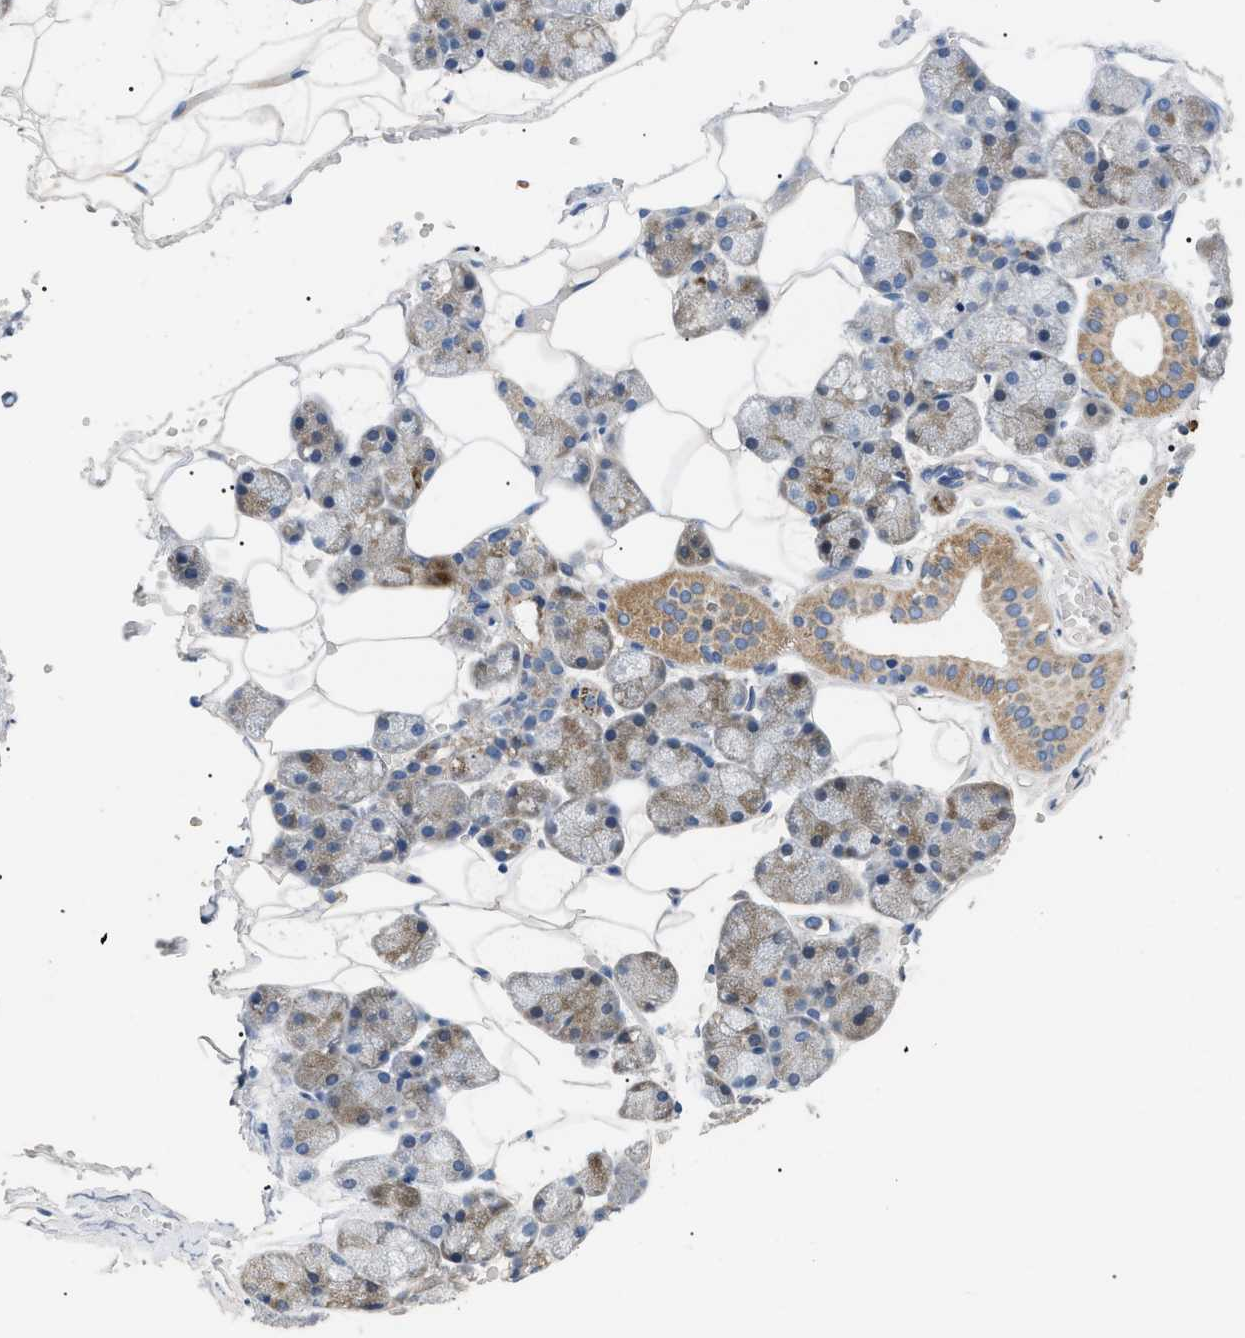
{"staining": {"intensity": "strong", "quantity": "25%-75%", "location": "cytoplasmic/membranous"}, "tissue": "salivary gland", "cell_type": "Glandular cells", "image_type": "normal", "snomed": [{"axis": "morphology", "description": "Normal tissue, NOS"}, {"axis": "topography", "description": "Salivary gland"}], "caption": "The micrograph shows a brown stain indicating the presence of a protein in the cytoplasmic/membranous of glandular cells in salivary gland. The staining was performed using DAB to visualize the protein expression in brown, while the nuclei were stained in blue with hematoxylin (Magnification: 20x).", "gene": "TOMM6", "patient": {"sex": "male", "age": 62}}